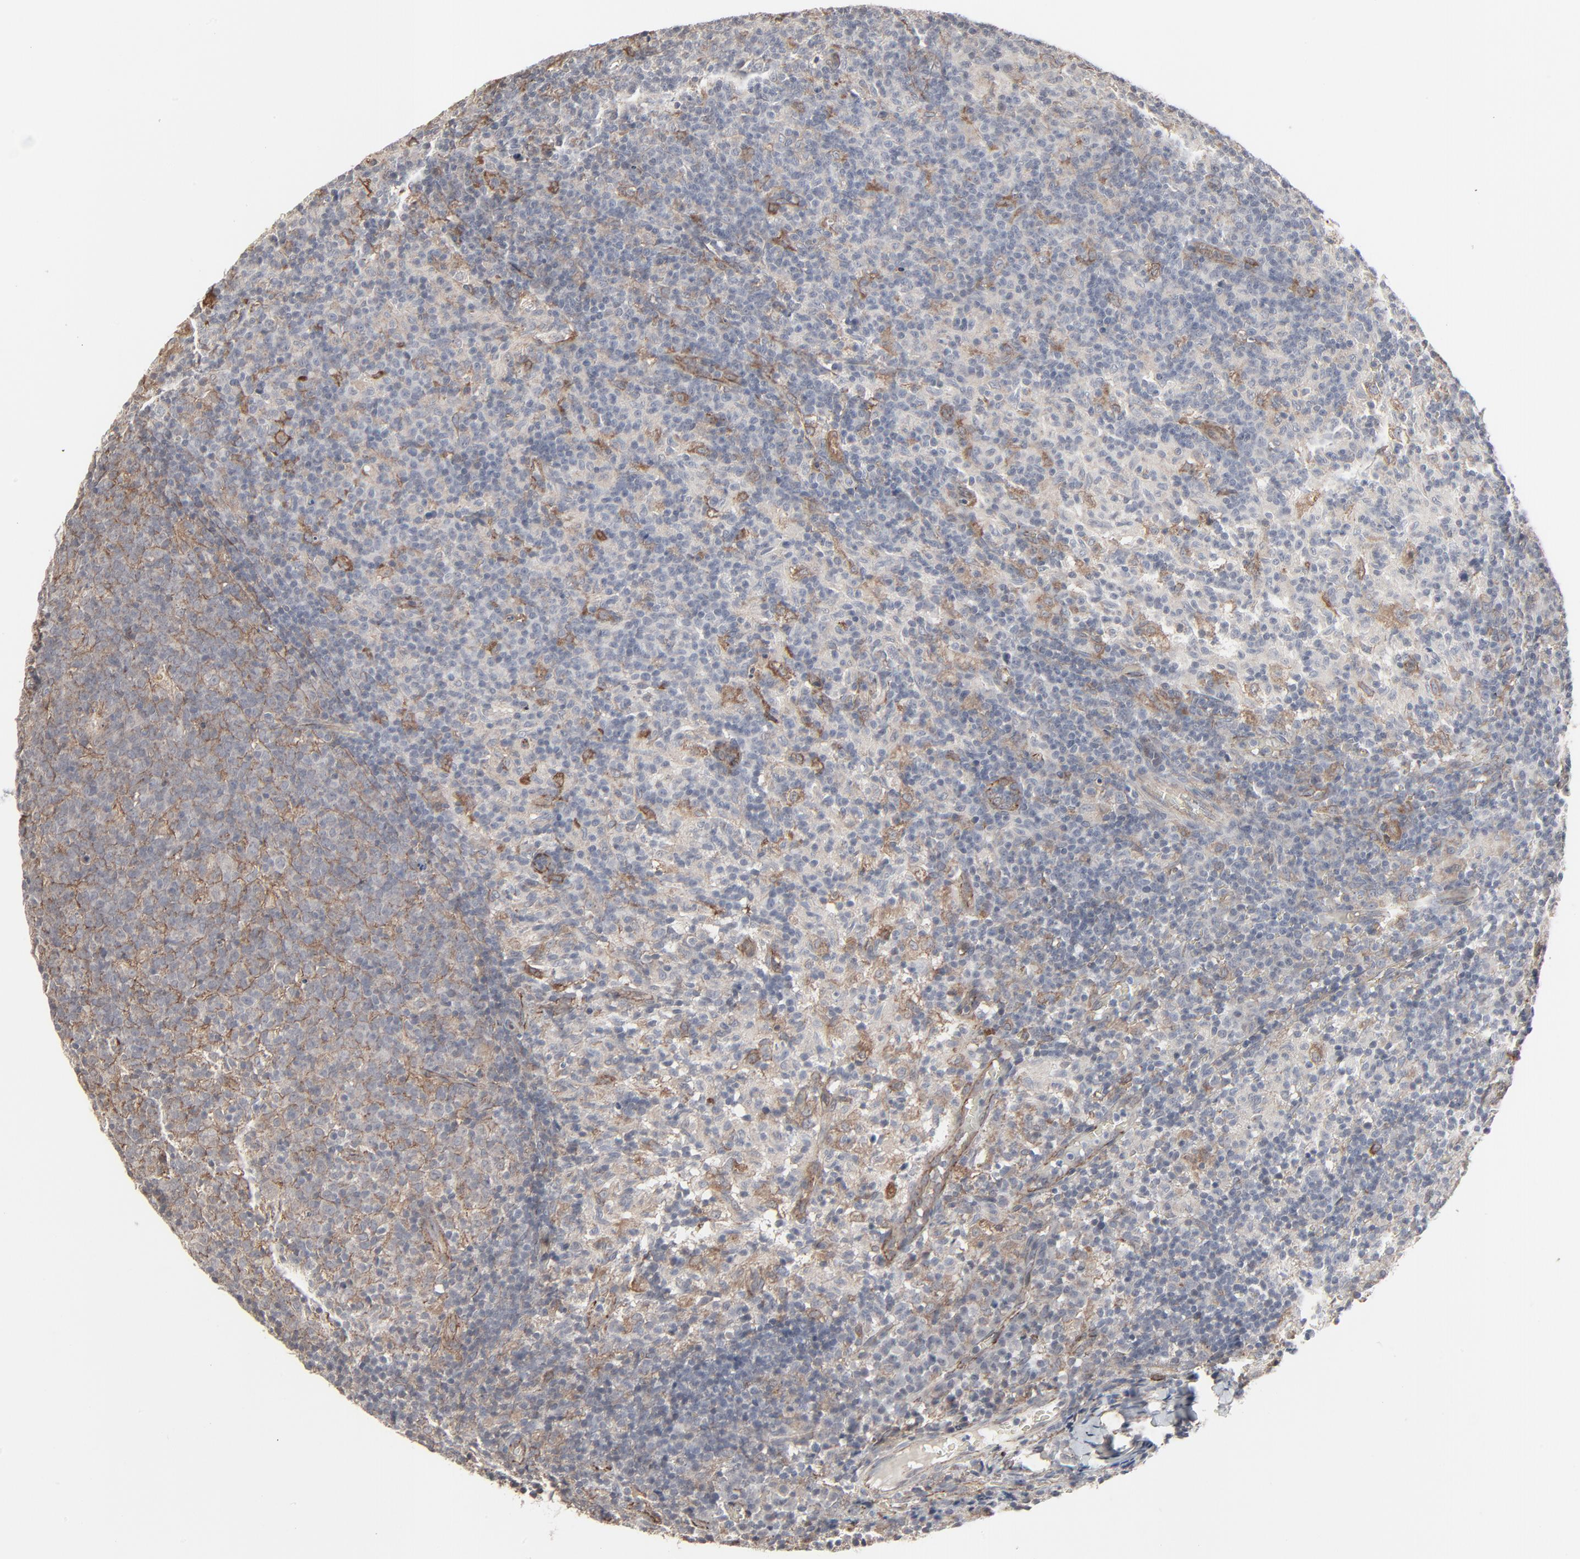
{"staining": {"intensity": "weak", "quantity": ">75%", "location": "cytoplasmic/membranous"}, "tissue": "lymph node", "cell_type": "Germinal center cells", "image_type": "normal", "snomed": [{"axis": "morphology", "description": "Normal tissue, NOS"}, {"axis": "morphology", "description": "Inflammation, NOS"}, {"axis": "topography", "description": "Lymph node"}], "caption": "The micrograph exhibits a brown stain indicating the presence of a protein in the cytoplasmic/membranous of germinal center cells in lymph node. Immunohistochemistry (ihc) stains the protein in brown and the nuclei are stained blue.", "gene": "CTNND1", "patient": {"sex": "male", "age": 55}}